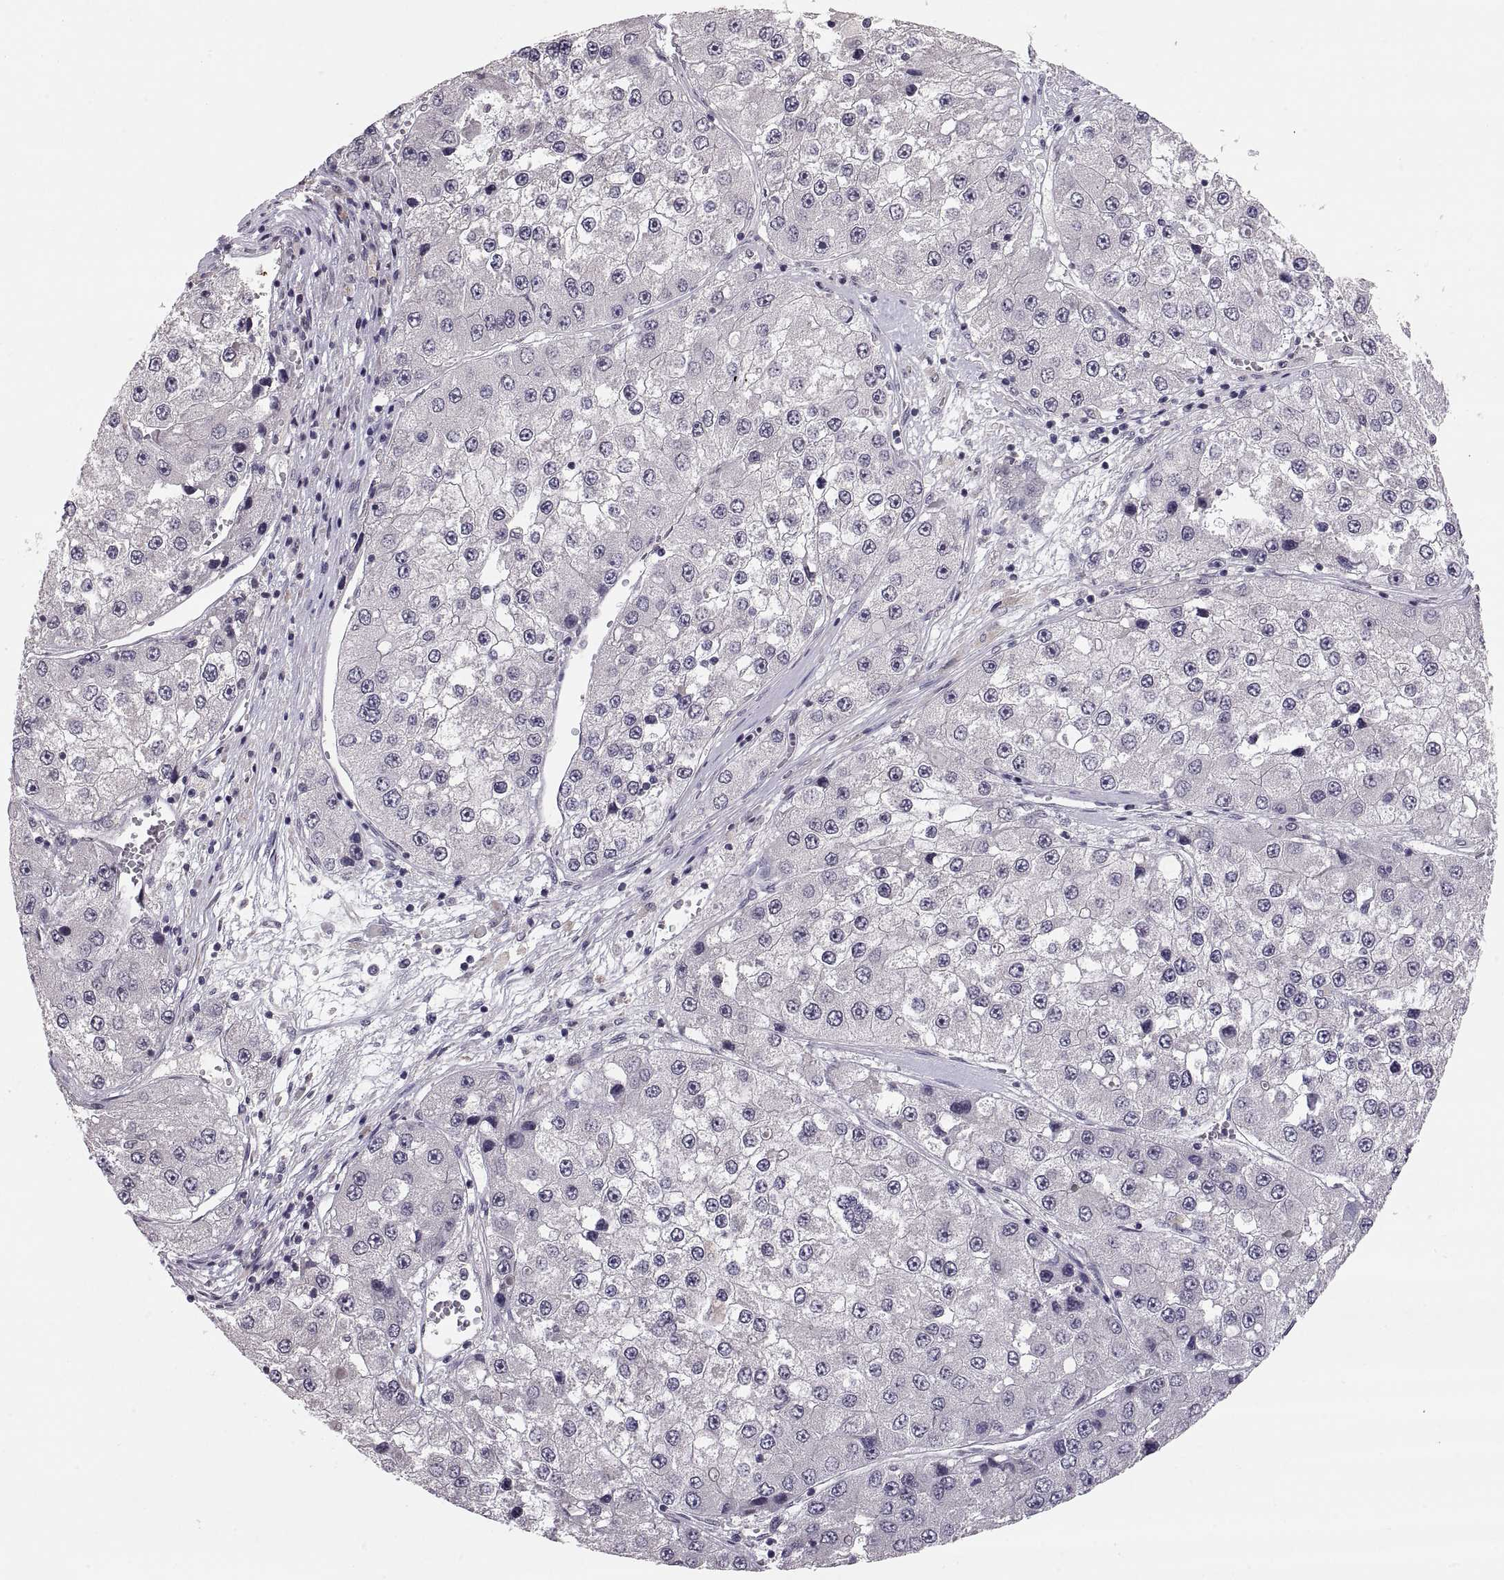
{"staining": {"intensity": "negative", "quantity": "none", "location": "none"}, "tissue": "liver cancer", "cell_type": "Tumor cells", "image_type": "cancer", "snomed": [{"axis": "morphology", "description": "Carcinoma, Hepatocellular, NOS"}, {"axis": "topography", "description": "Liver"}], "caption": "Immunohistochemistry (IHC) of human liver hepatocellular carcinoma demonstrates no positivity in tumor cells.", "gene": "PAX2", "patient": {"sex": "female", "age": 73}}